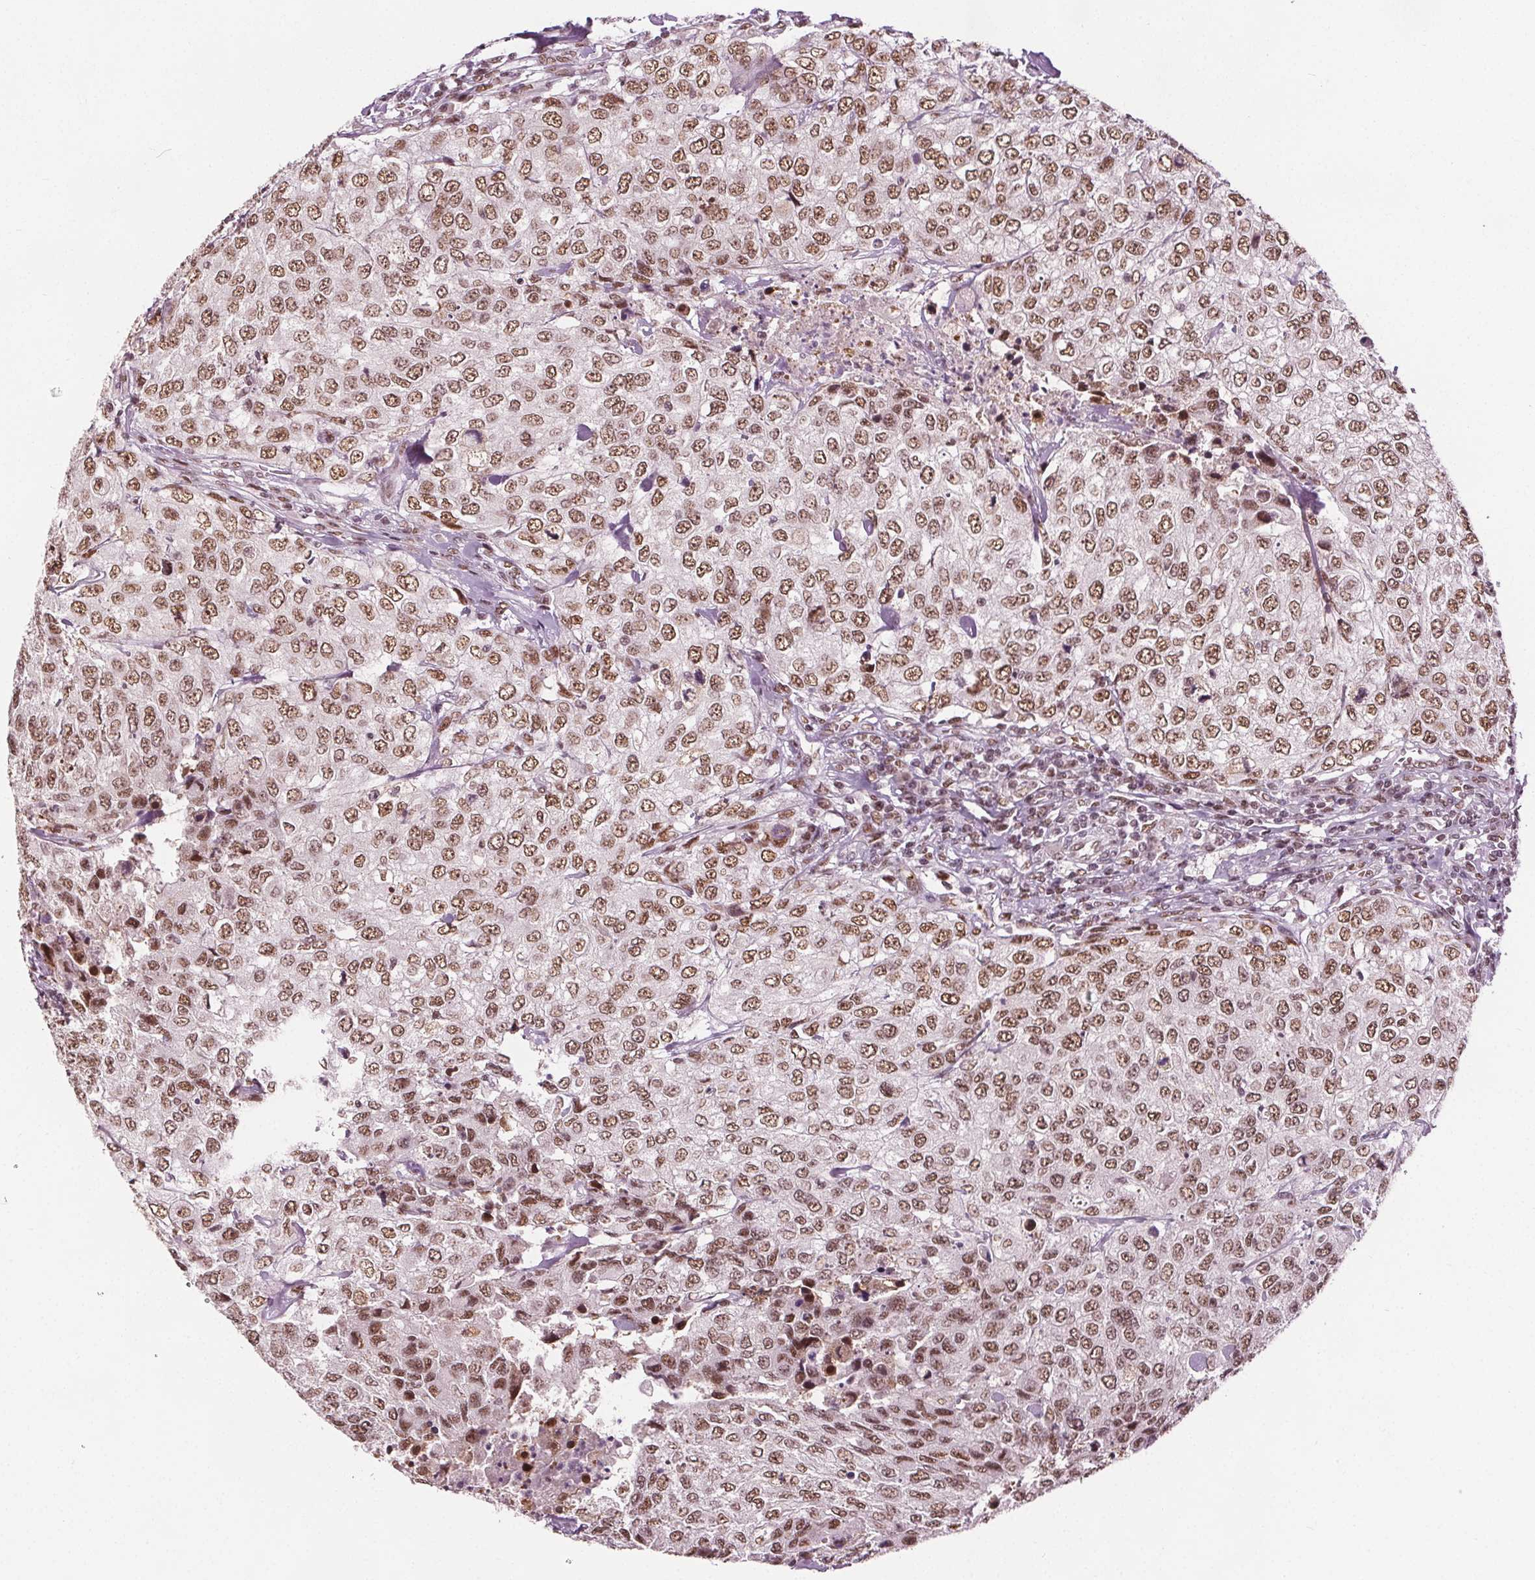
{"staining": {"intensity": "moderate", "quantity": ">75%", "location": "nuclear"}, "tissue": "urothelial cancer", "cell_type": "Tumor cells", "image_type": "cancer", "snomed": [{"axis": "morphology", "description": "Urothelial carcinoma, High grade"}, {"axis": "topography", "description": "Urinary bladder"}], "caption": "Brown immunohistochemical staining in human urothelial cancer displays moderate nuclear staining in approximately >75% of tumor cells.", "gene": "IWS1", "patient": {"sex": "female", "age": 78}}